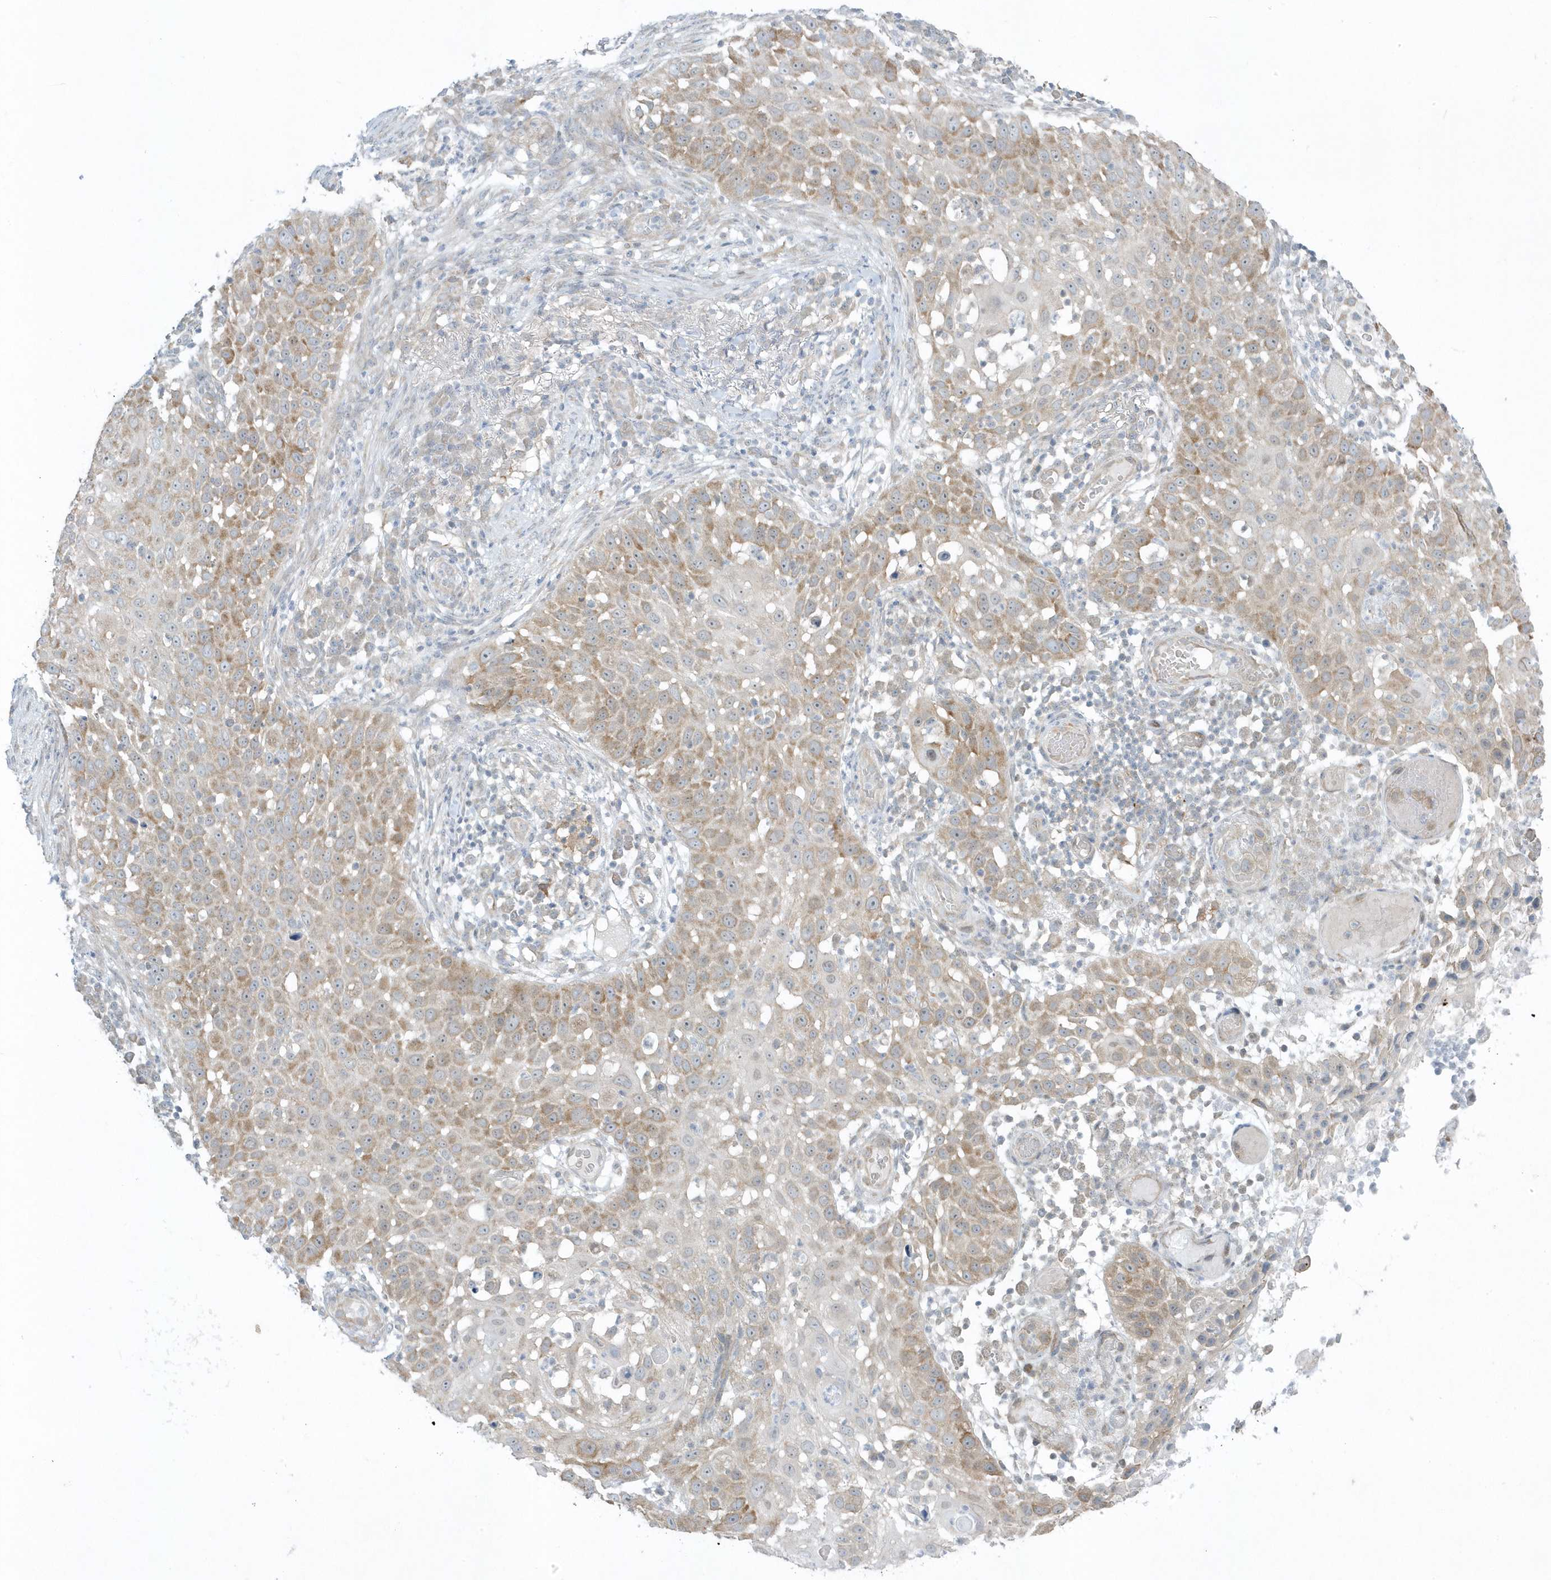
{"staining": {"intensity": "moderate", "quantity": "25%-75%", "location": "cytoplasmic/membranous"}, "tissue": "skin cancer", "cell_type": "Tumor cells", "image_type": "cancer", "snomed": [{"axis": "morphology", "description": "Squamous cell carcinoma, NOS"}, {"axis": "topography", "description": "Skin"}], "caption": "Immunohistochemical staining of squamous cell carcinoma (skin) shows moderate cytoplasmic/membranous protein staining in about 25%-75% of tumor cells.", "gene": "SCN3A", "patient": {"sex": "female", "age": 44}}